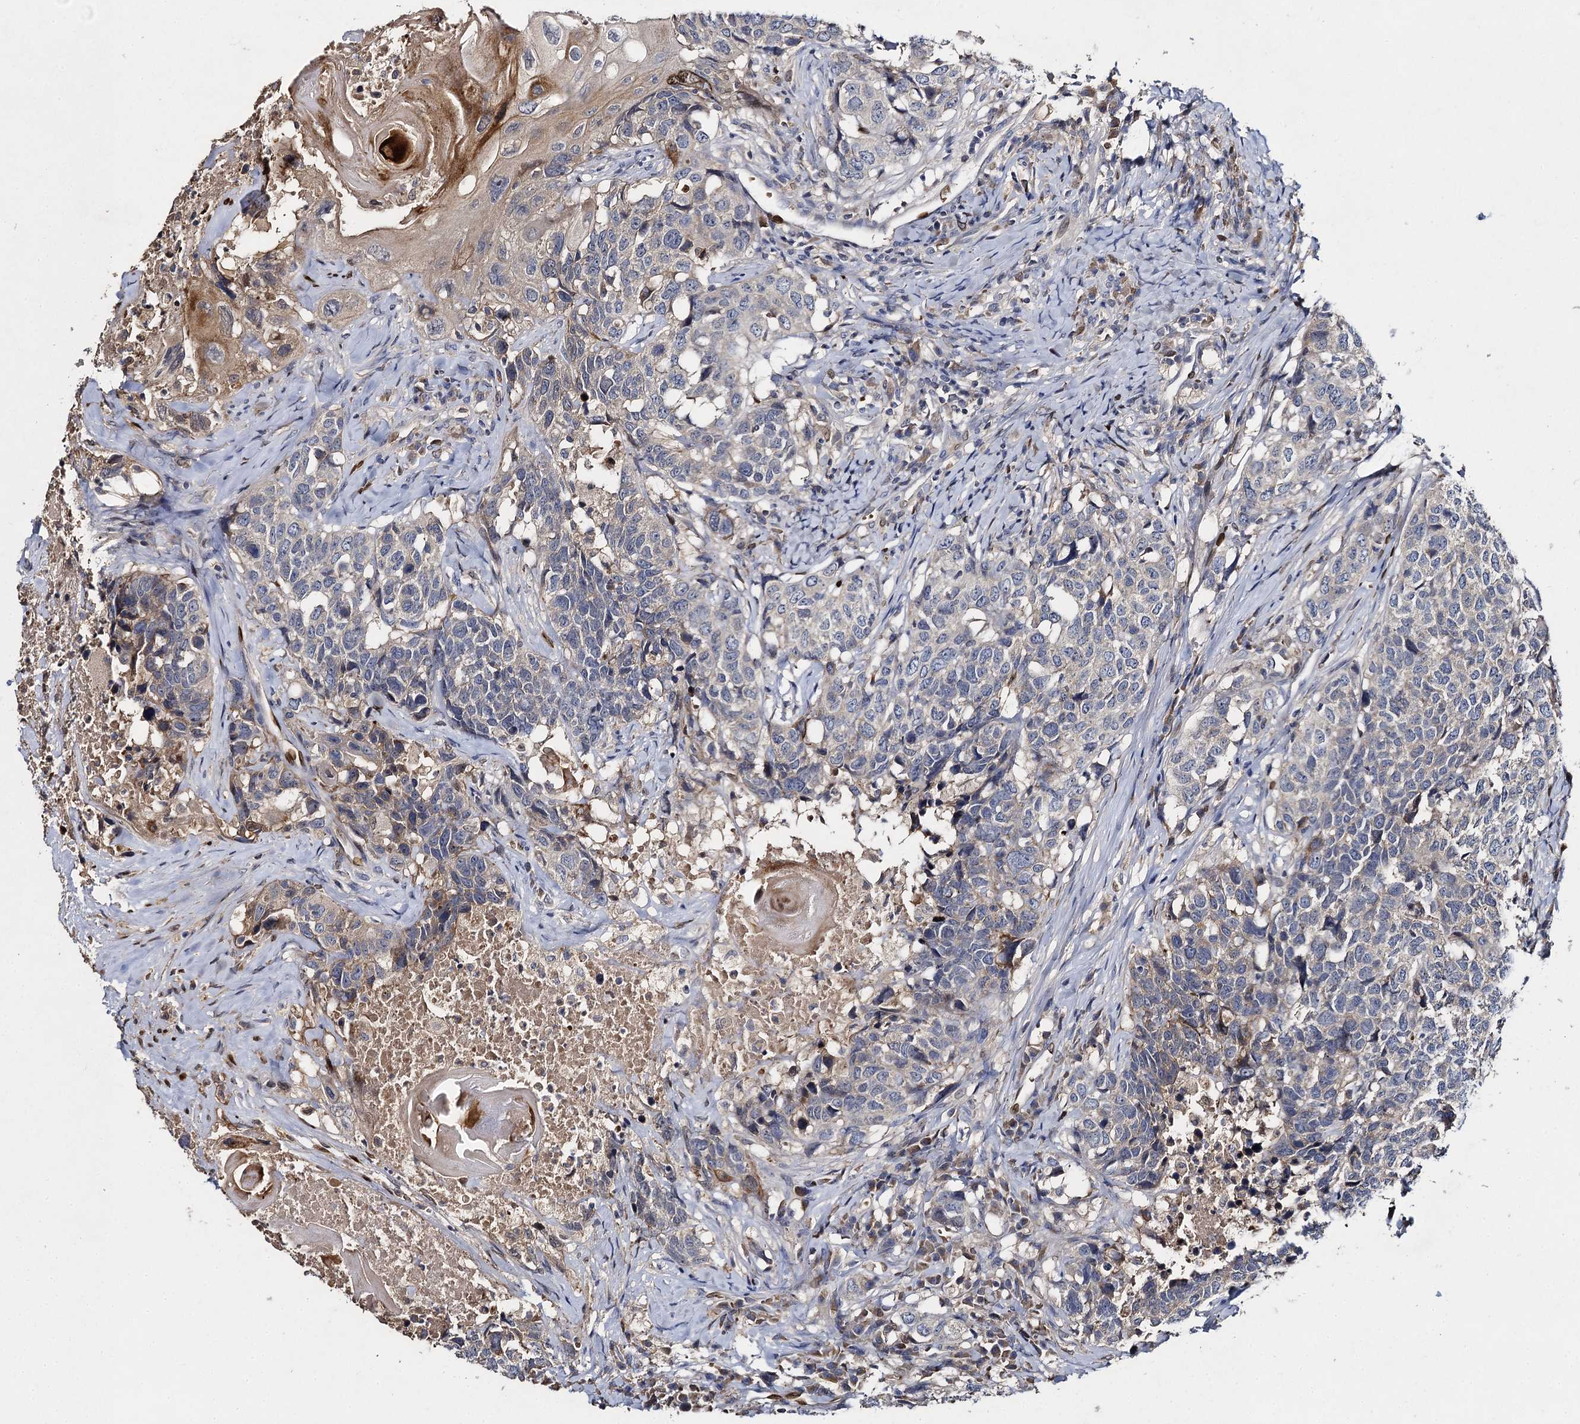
{"staining": {"intensity": "weak", "quantity": "<25%", "location": "cytoplasmic/membranous"}, "tissue": "head and neck cancer", "cell_type": "Tumor cells", "image_type": "cancer", "snomed": [{"axis": "morphology", "description": "Squamous cell carcinoma, NOS"}, {"axis": "topography", "description": "Head-Neck"}], "caption": "Squamous cell carcinoma (head and neck) stained for a protein using immunohistochemistry displays no expression tumor cells.", "gene": "SLC11A2", "patient": {"sex": "male", "age": 66}}